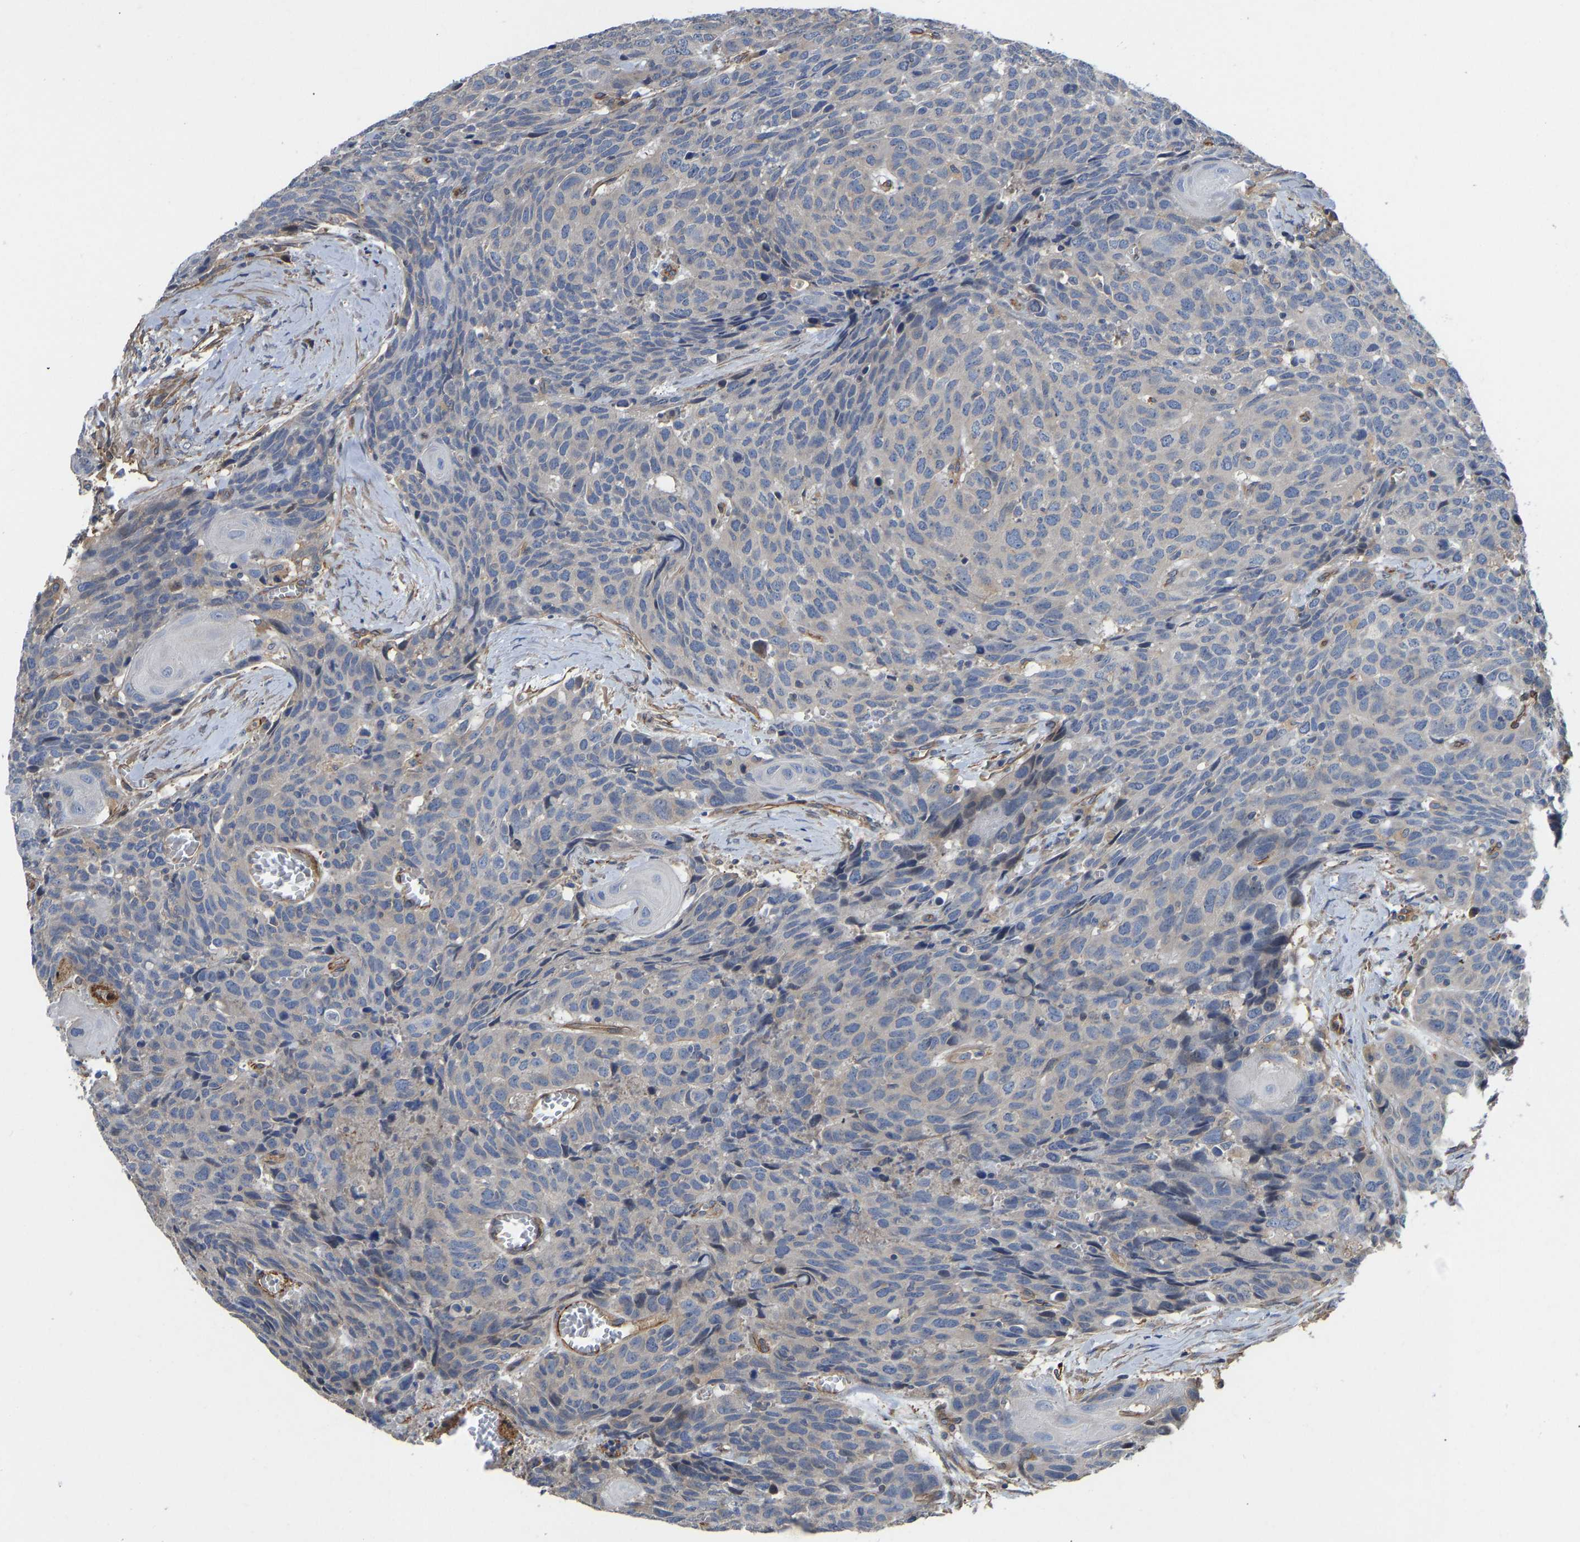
{"staining": {"intensity": "negative", "quantity": "none", "location": "none"}, "tissue": "head and neck cancer", "cell_type": "Tumor cells", "image_type": "cancer", "snomed": [{"axis": "morphology", "description": "Squamous cell carcinoma, NOS"}, {"axis": "topography", "description": "Head-Neck"}], "caption": "A histopathology image of human squamous cell carcinoma (head and neck) is negative for staining in tumor cells.", "gene": "ELMO2", "patient": {"sex": "male", "age": 66}}